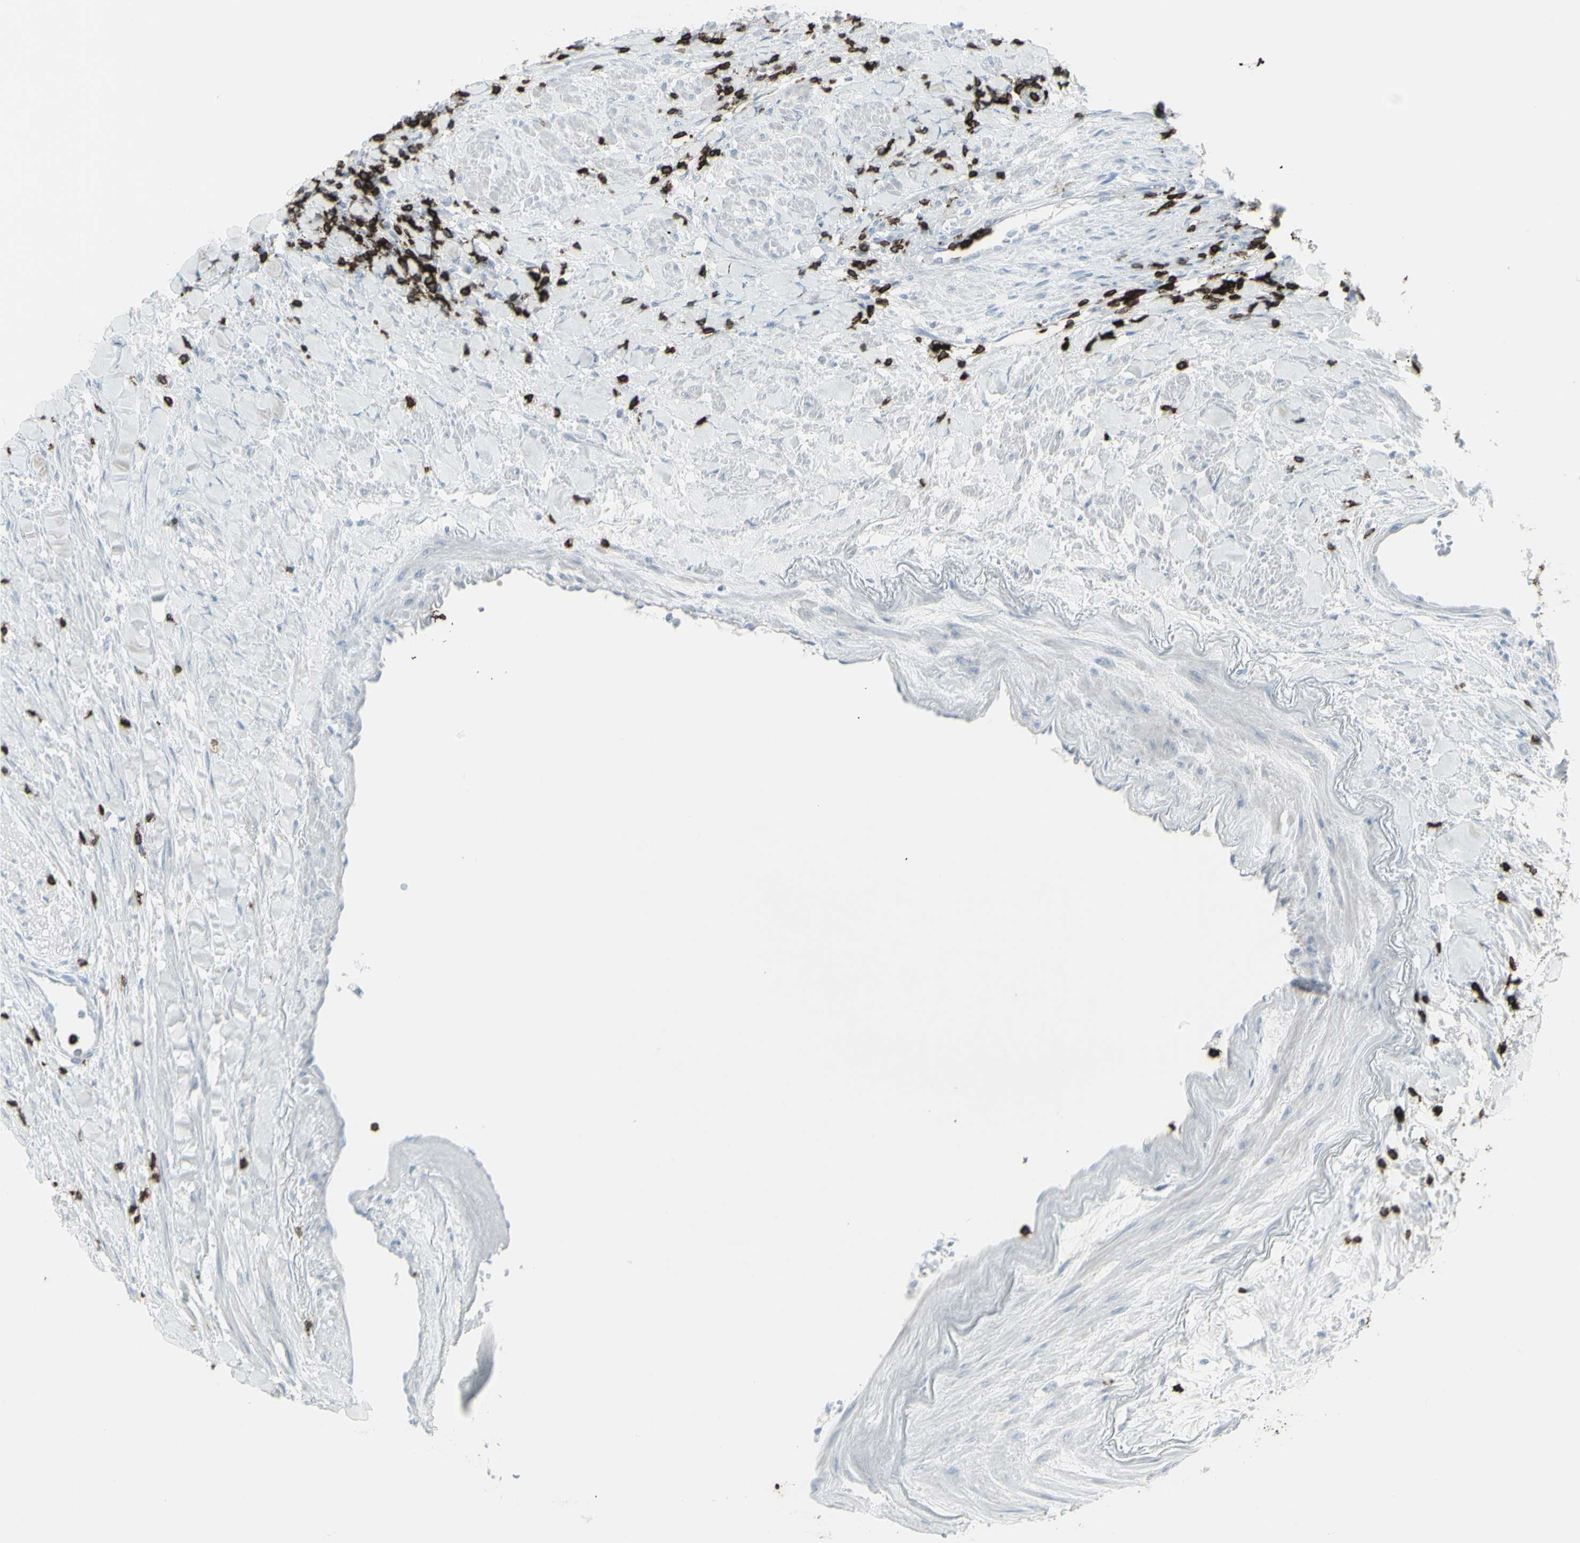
{"staining": {"intensity": "negative", "quantity": "none", "location": "none"}, "tissue": "renal cancer", "cell_type": "Tumor cells", "image_type": "cancer", "snomed": [{"axis": "morphology", "description": "Adenocarcinoma, NOS"}, {"axis": "topography", "description": "Kidney"}], "caption": "Tumor cells are negative for protein expression in human renal adenocarcinoma.", "gene": "CD247", "patient": {"sex": "male", "age": 68}}